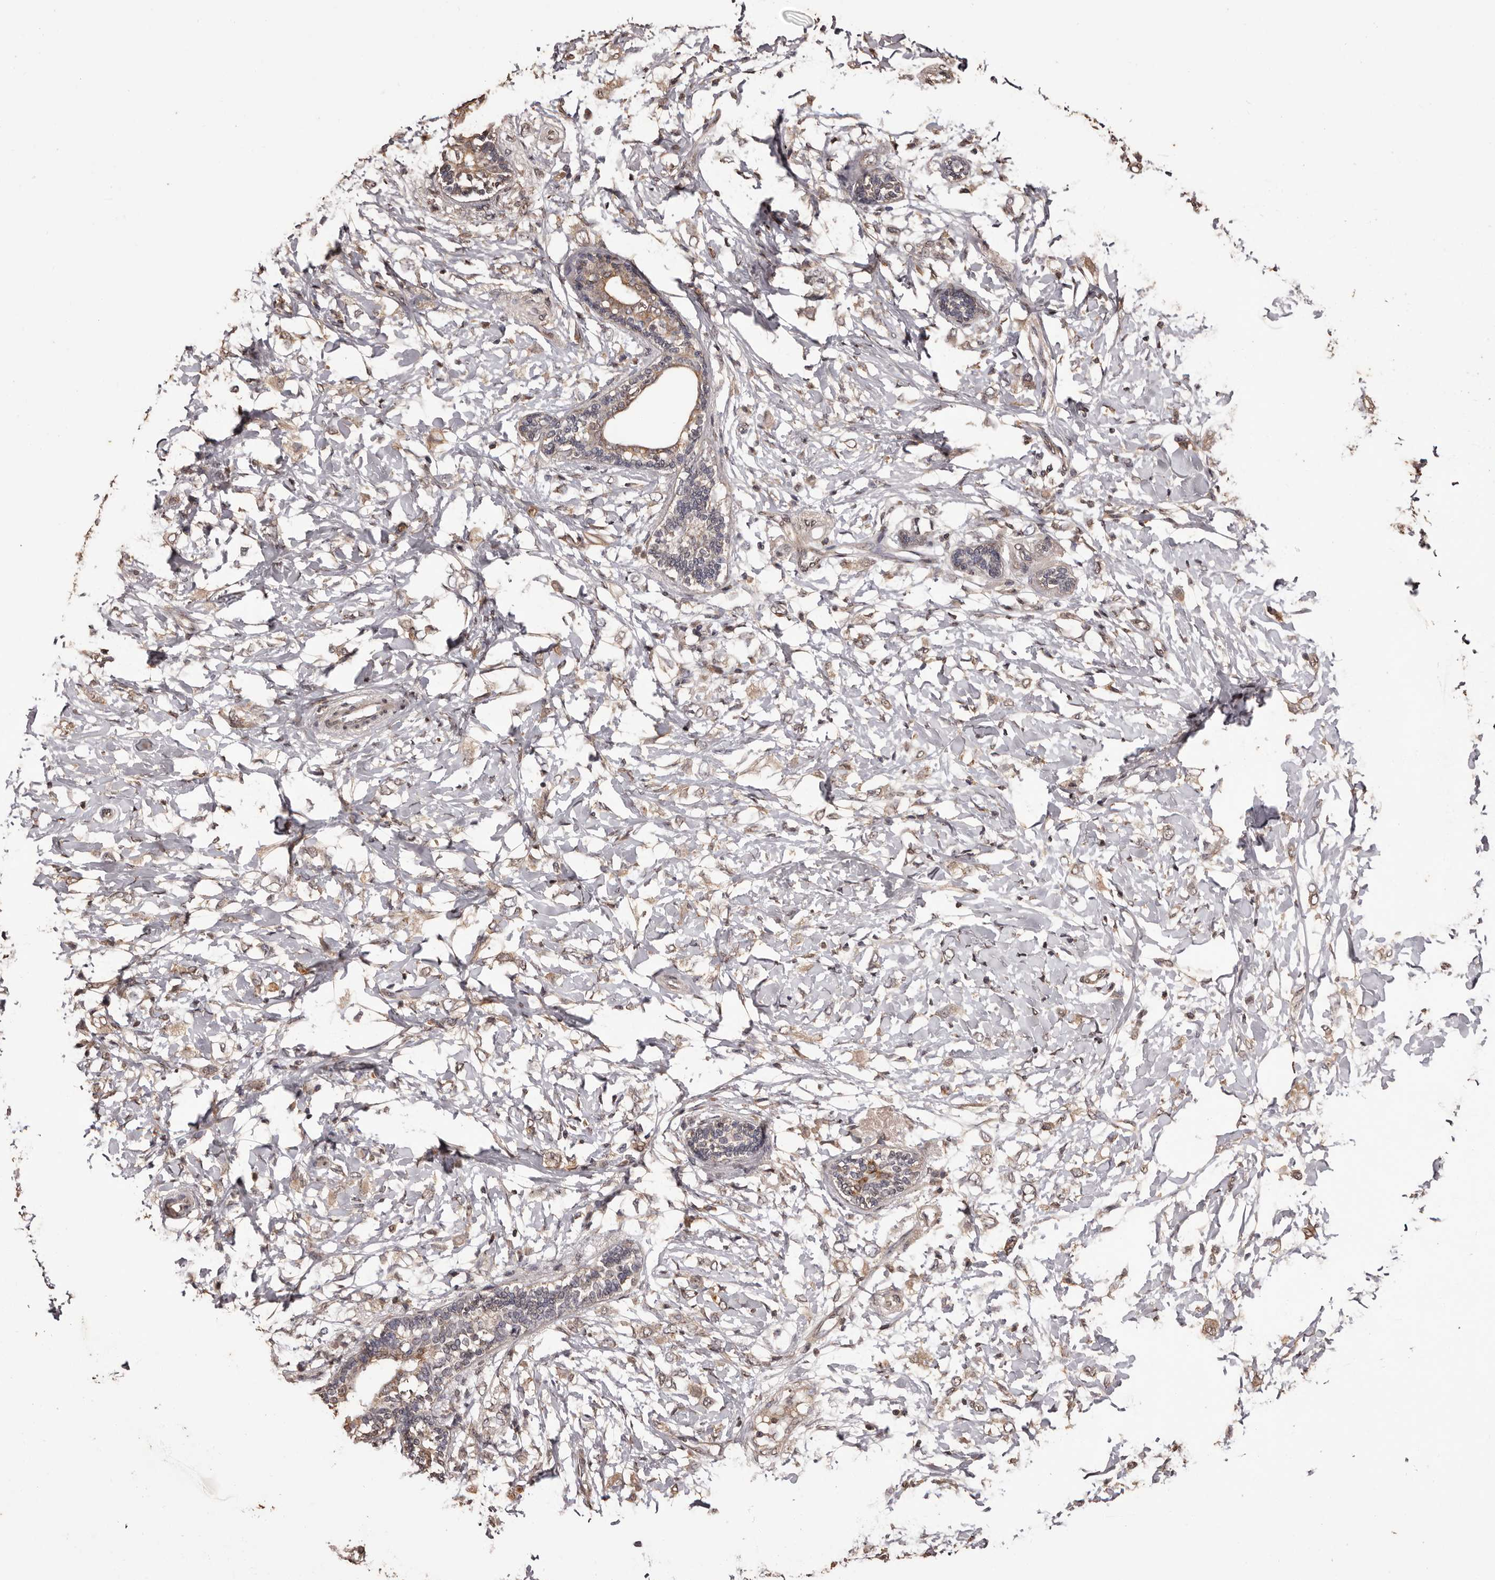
{"staining": {"intensity": "weak", "quantity": ">75%", "location": "cytoplasmic/membranous"}, "tissue": "breast cancer", "cell_type": "Tumor cells", "image_type": "cancer", "snomed": [{"axis": "morphology", "description": "Normal tissue, NOS"}, {"axis": "morphology", "description": "Lobular carcinoma"}, {"axis": "topography", "description": "Breast"}], "caption": "Breast cancer was stained to show a protein in brown. There is low levels of weak cytoplasmic/membranous staining in about >75% of tumor cells. The staining was performed using DAB (3,3'-diaminobenzidine), with brown indicating positive protein expression. Nuclei are stained blue with hematoxylin.", "gene": "NAV1", "patient": {"sex": "female", "age": 47}}